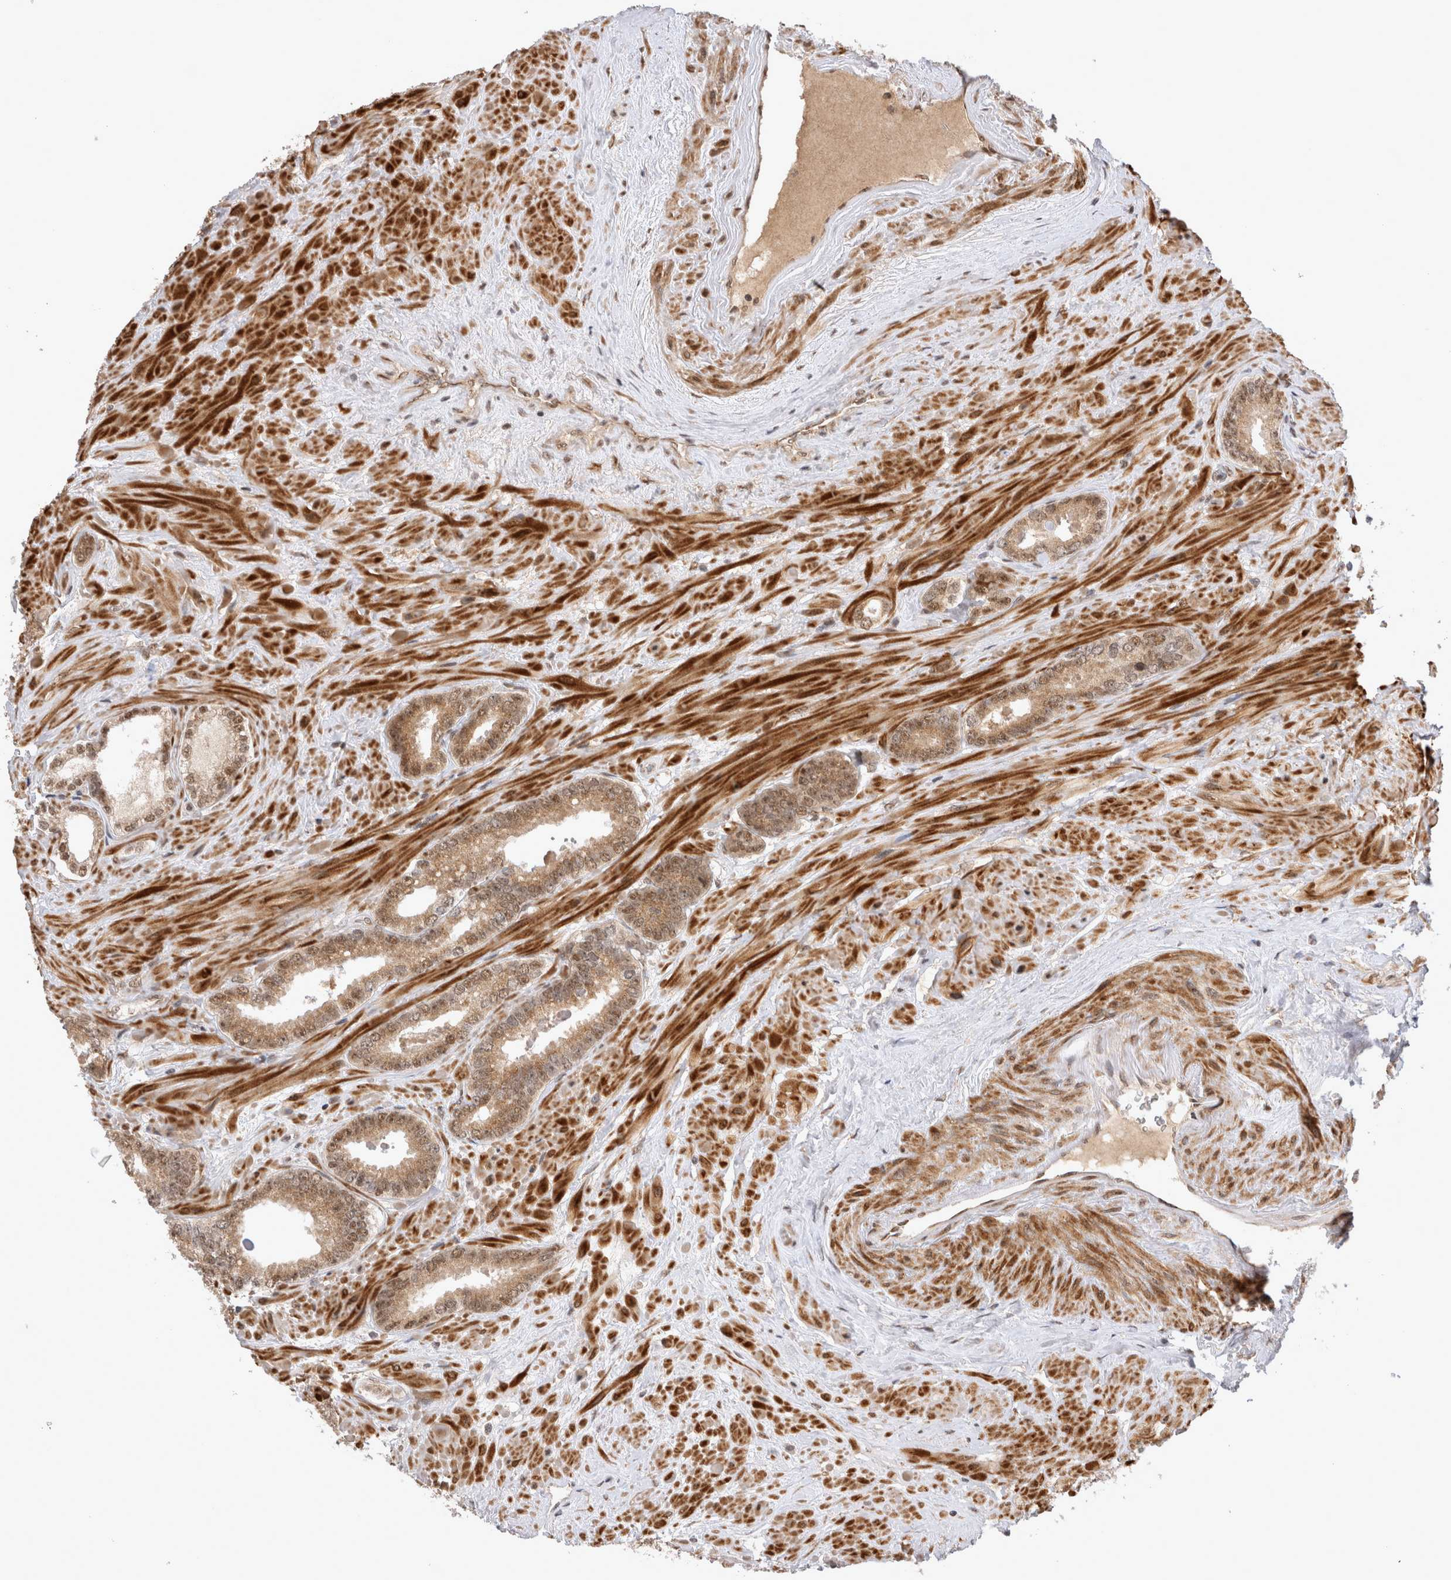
{"staining": {"intensity": "moderate", "quantity": ">75%", "location": "cytoplasmic/membranous,nuclear"}, "tissue": "prostate cancer", "cell_type": "Tumor cells", "image_type": "cancer", "snomed": [{"axis": "morphology", "description": "Adenocarcinoma, Low grade"}, {"axis": "topography", "description": "Prostate"}], "caption": "A brown stain highlights moderate cytoplasmic/membranous and nuclear expression of a protein in human prostate adenocarcinoma (low-grade) tumor cells.", "gene": "TMEM65", "patient": {"sex": "male", "age": 71}}